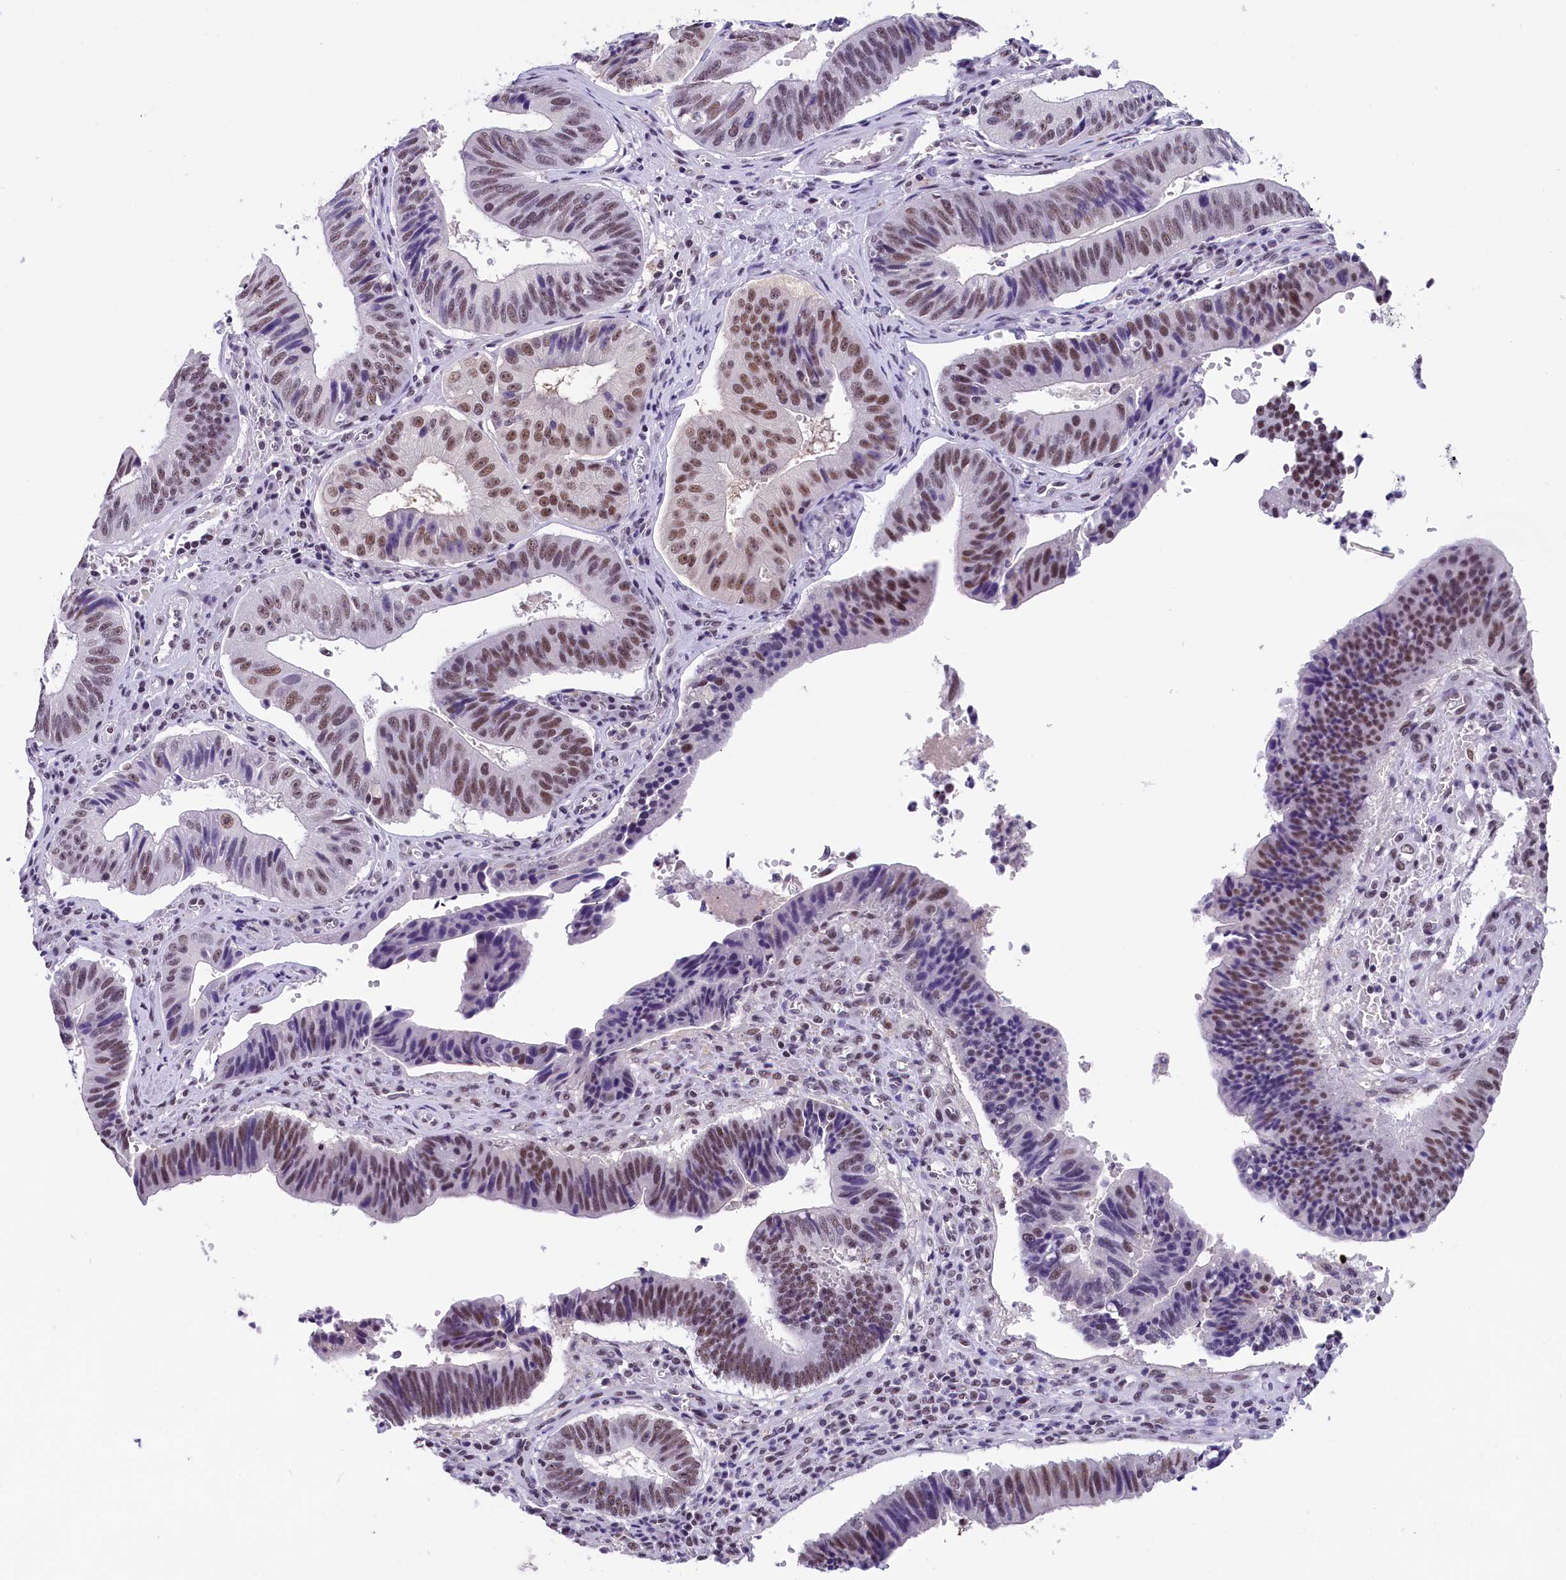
{"staining": {"intensity": "moderate", "quantity": ">75%", "location": "nuclear"}, "tissue": "stomach cancer", "cell_type": "Tumor cells", "image_type": "cancer", "snomed": [{"axis": "morphology", "description": "Adenocarcinoma, NOS"}, {"axis": "topography", "description": "Stomach"}], "caption": "Immunohistochemistry (IHC) image of stomach adenocarcinoma stained for a protein (brown), which displays medium levels of moderate nuclear positivity in about >75% of tumor cells.", "gene": "ZC3H4", "patient": {"sex": "male", "age": 59}}